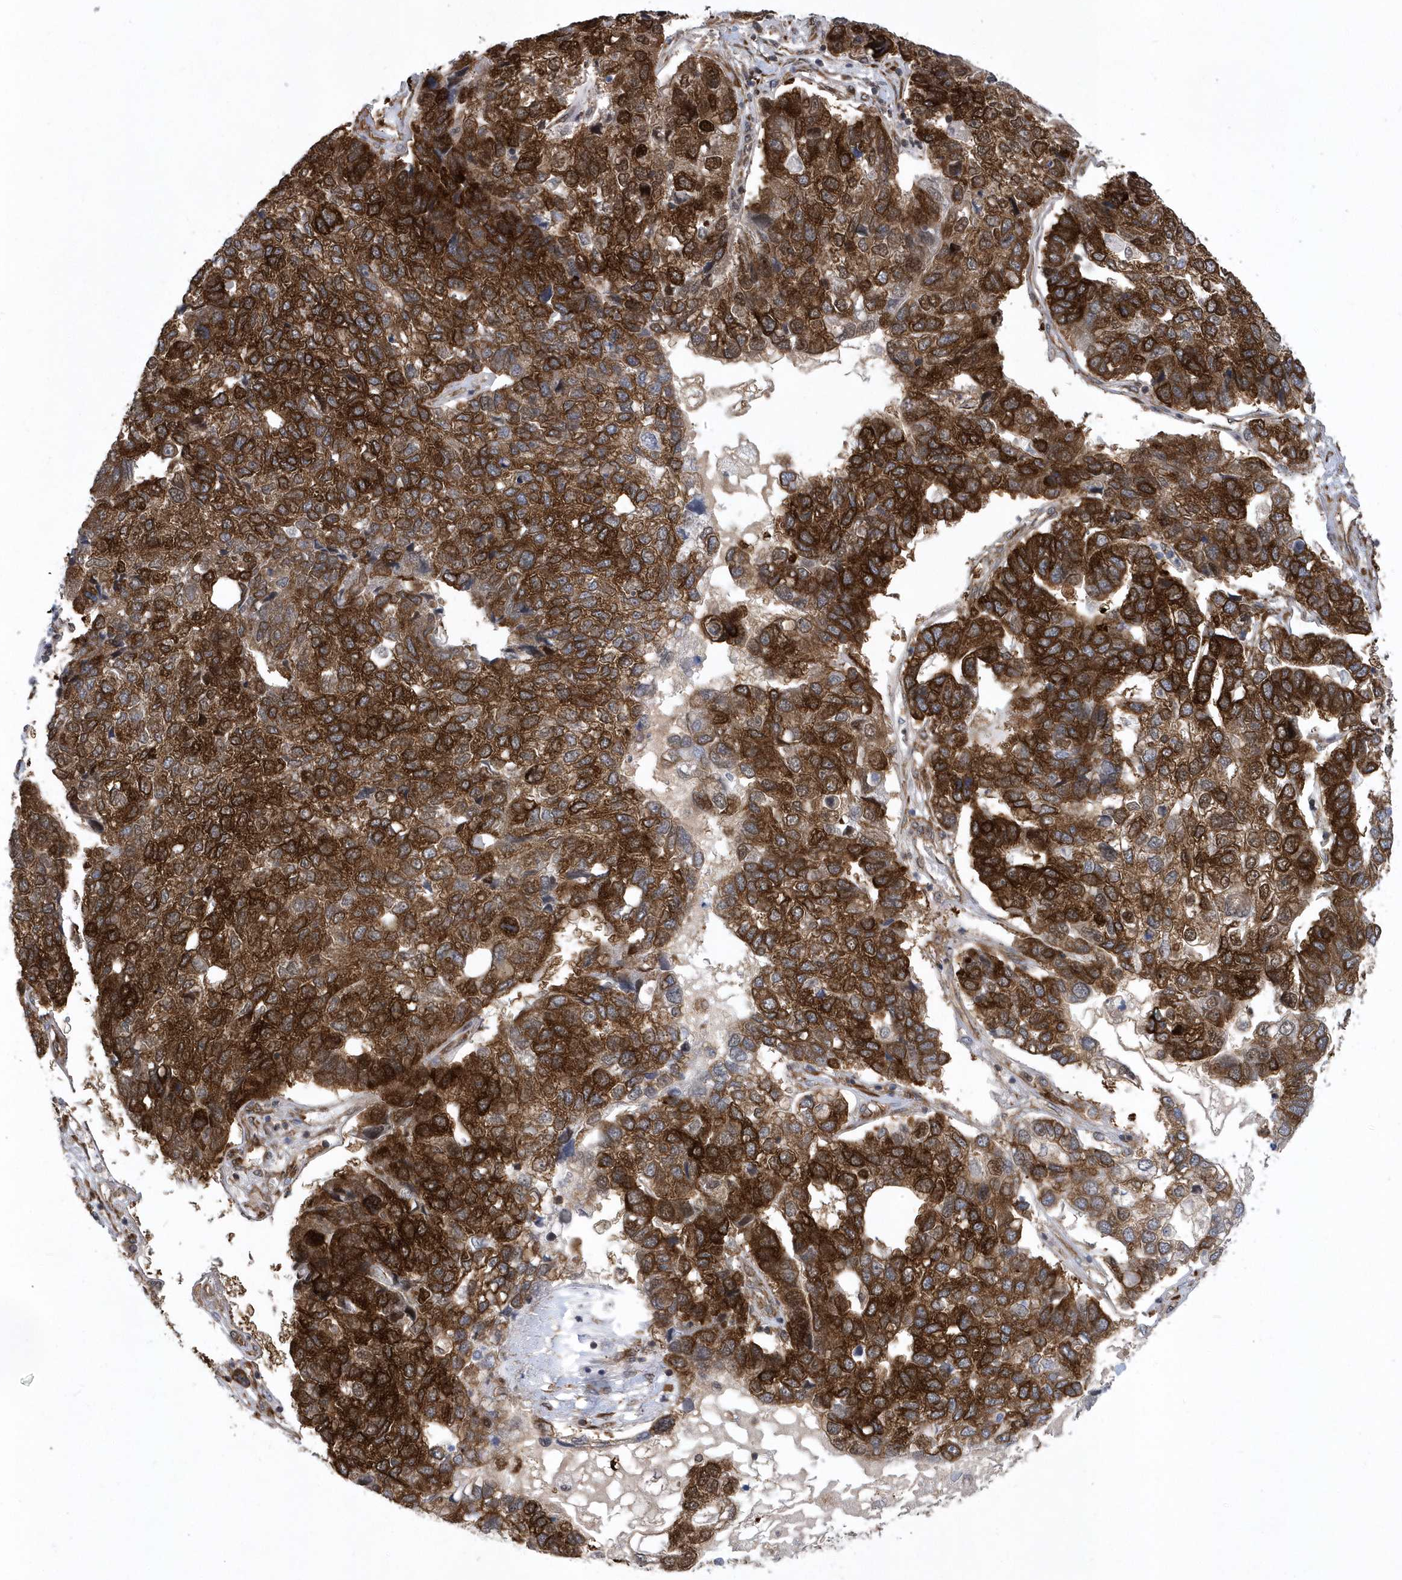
{"staining": {"intensity": "strong", "quantity": ">75%", "location": "cytoplasmic/membranous,nuclear"}, "tissue": "pancreatic cancer", "cell_type": "Tumor cells", "image_type": "cancer", "snomed": [{"axis": "morphology", "description": "Adenocarcinoma, NOS"}, {"axis": "topography", "description": "Pancreas"}], "caption": "A high amount of strong cytoplasmic/membranous and nuclear positivity is seen in approximately >75% of tumor cells in adenocarcinoma (pancreatic) tissue.", "gene": "PHF1", "patient": {"sex": "female", "age": 61}}